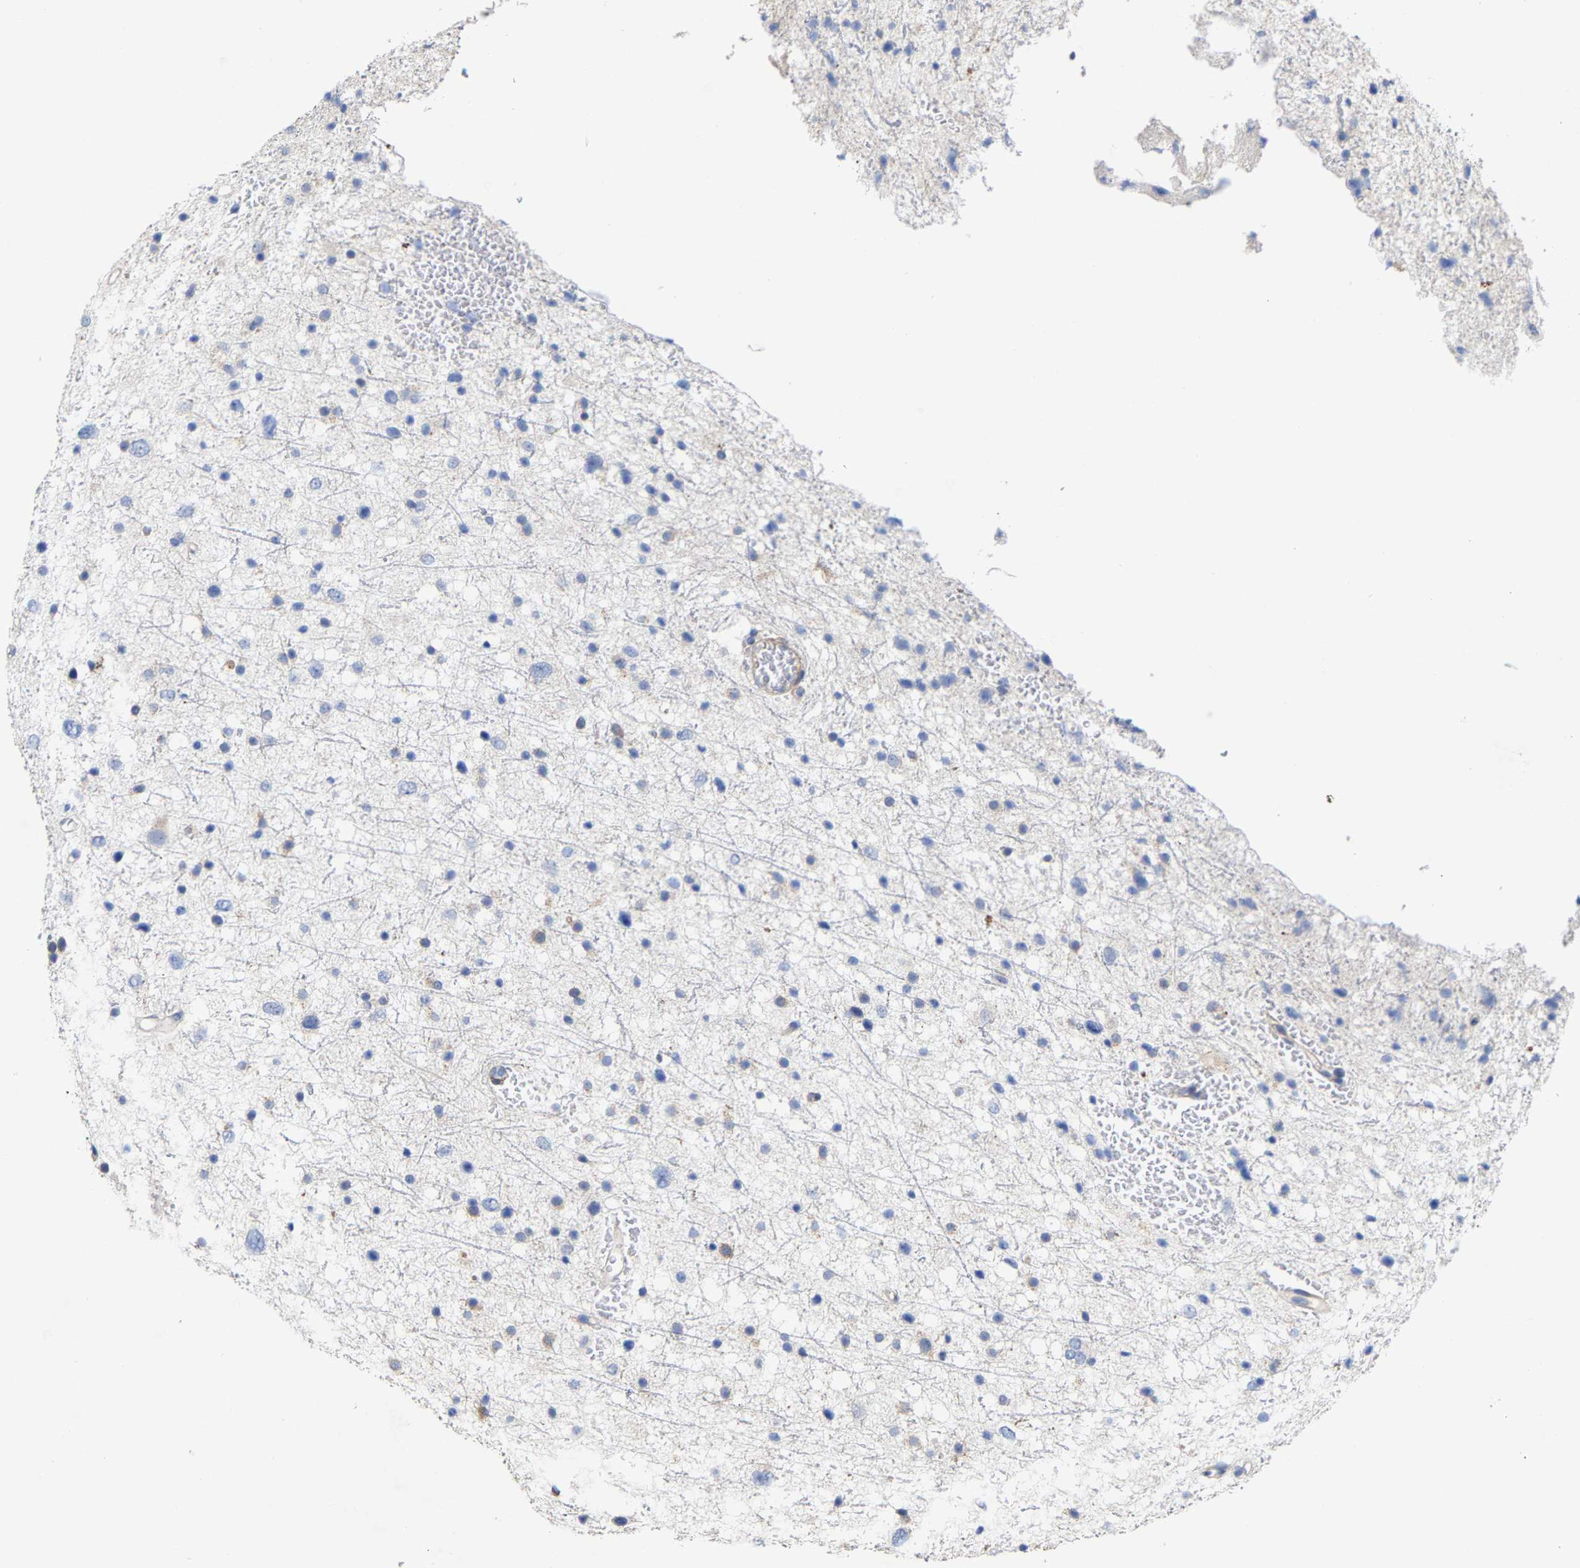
{"staining": {"intensity": "weak", "quantity": "<25%", "location": "cytoplasmic/membranous"}, "tissue": "glioma", "cell_type": "Tumor cells", "image_type": "cancer", "snomed": [{"axis": "morphology", "description": "Glioma, malignant, Low grade"}, {"axis": "topography", "description": "Brain"}], "caption": "Protein analysis of glioma demonstrates no significant staining in tumor cells. The staining was performed using DAB to visualize the protein expression in brown, while the nuclei were stained in blue with hematoxylin (Magnification: 20x).", "gene": "PPP1R15A", "patient": {"sex": "female", "age": 37}}